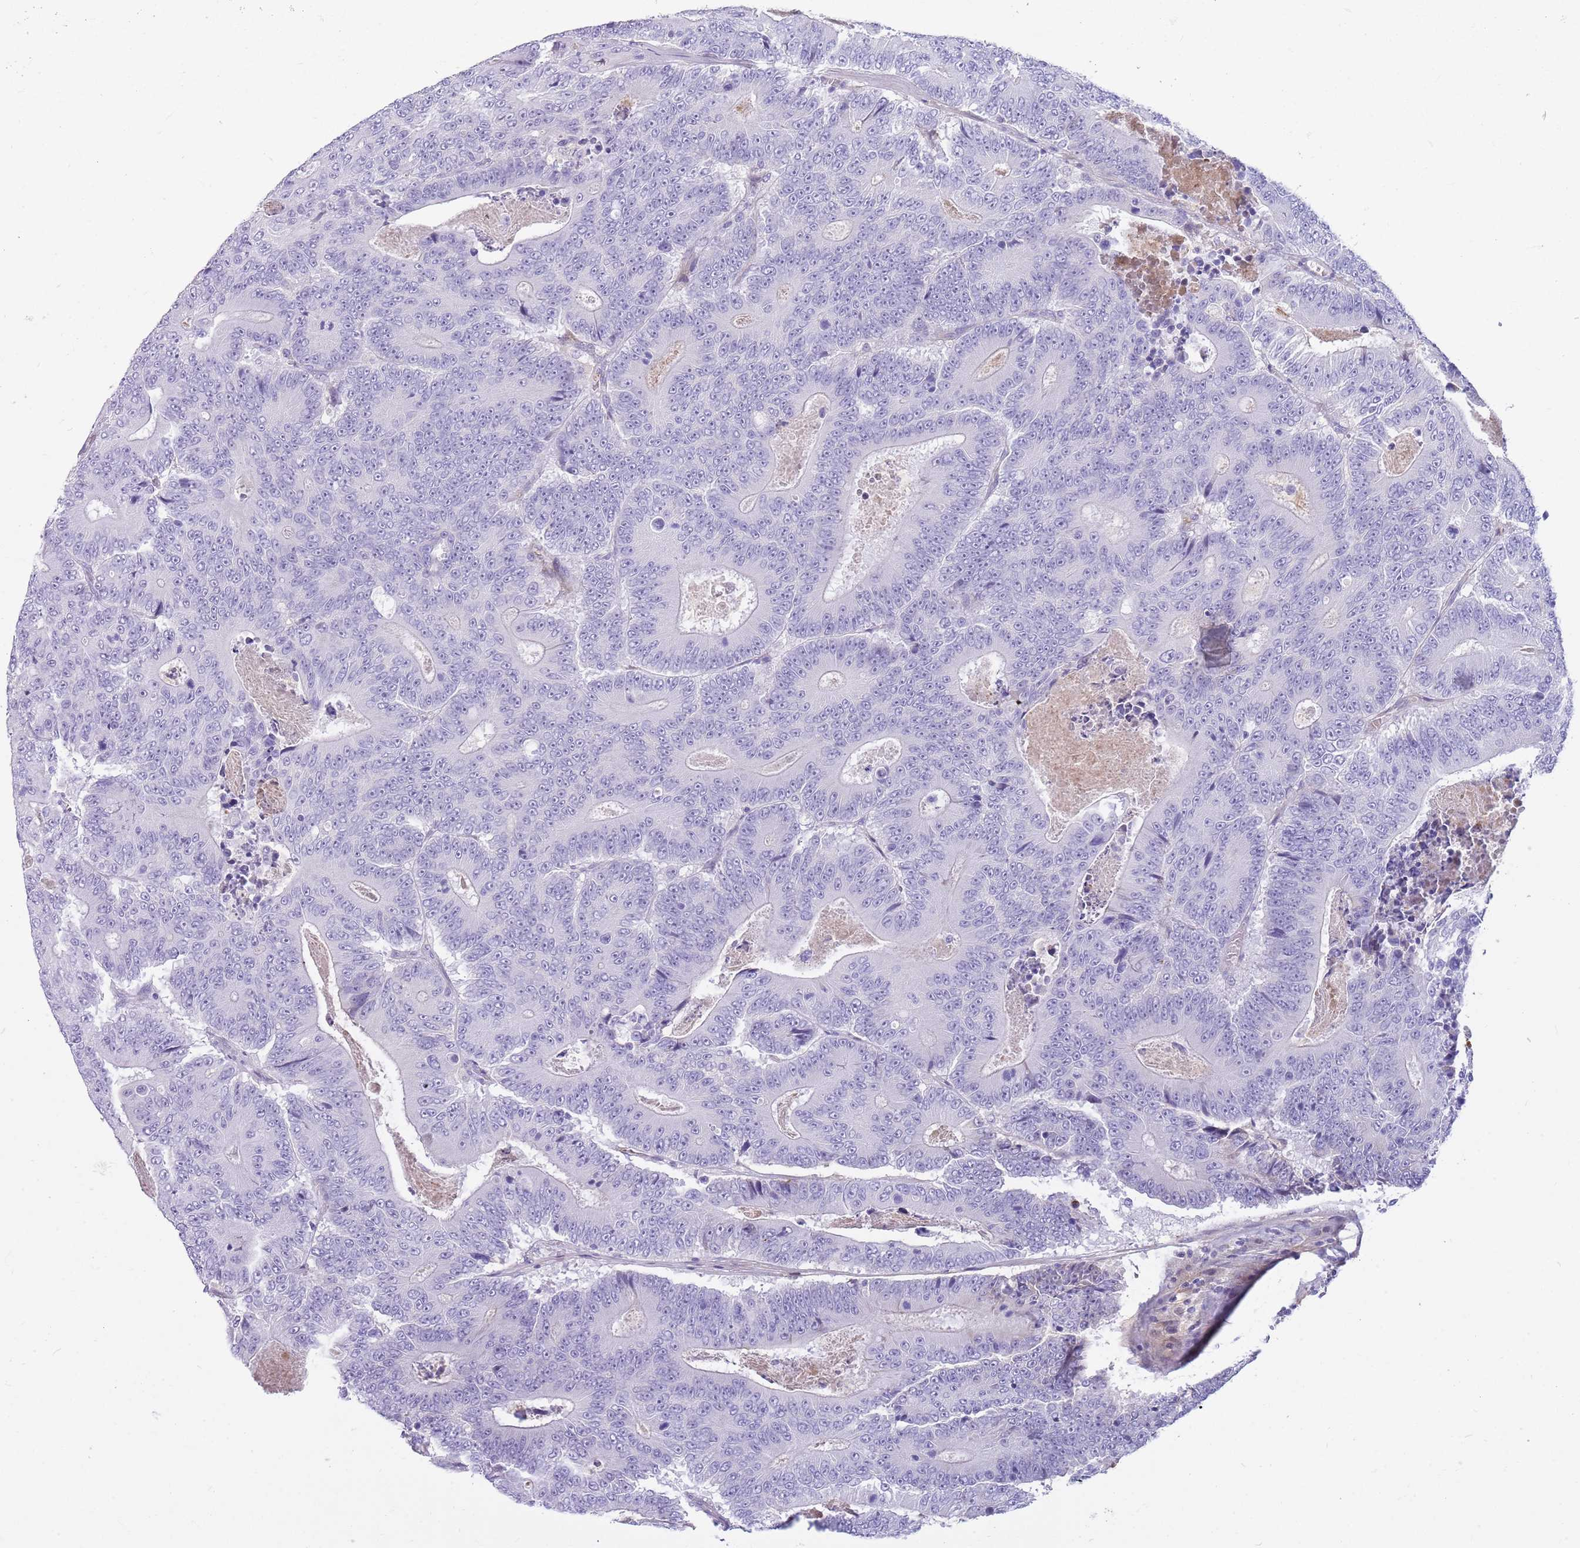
{"staining": {"intensity": "negative", "quantity": "none", "location": "none"}, "tissue": "colorectal cancer", "cell_type": "Tumor cells", "image_type": "cancer", "snomed": [{"axis": "morphology", "description": "Adenocarcinoma, NOS"}, {"axis": "topography", "description": "Colon"}], "caption": "High magnification brightfield microscopy of adenocarcinoma (colorectal) stained with DAB (3,3'-diaminobenzidine) (brown) and counterstained with hematoxylin (blue): tumor cells show no significant staining.", "gene": "LEPROTL1", "patient": {"sex": "male", "age": 83}}